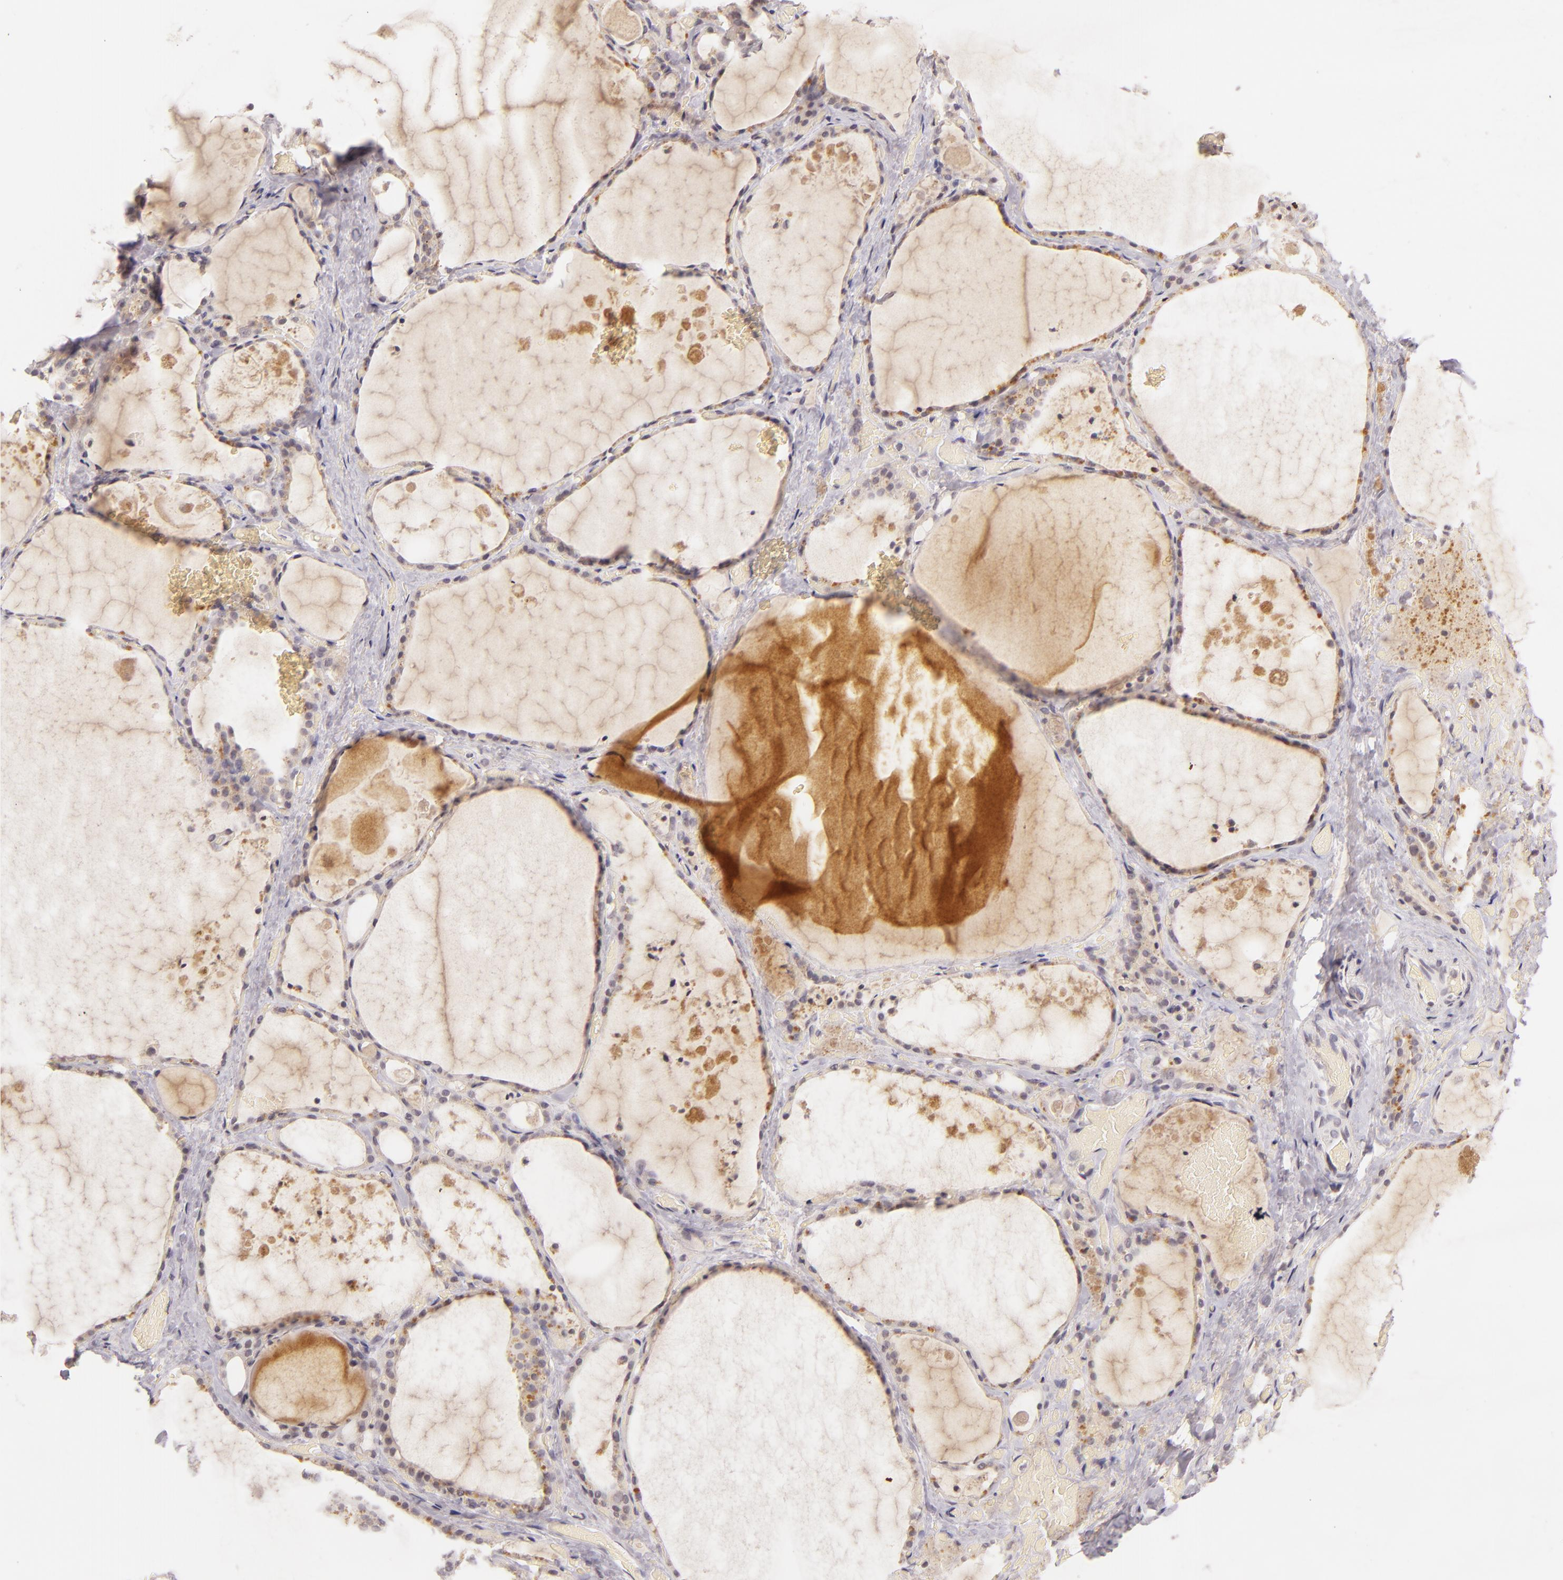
{"staining": {"intensity": "weak", "quantity": ">75%", "location": "cytoplasmic/membranous"}, "tissue": "thyroid gland", "cell_type": "Glandular cells", "image_type": "normal", "snomed": [{"axis": "morphology", "description": "Normal tissue, NOS"}, {"axis": "topography", "description": "Thyroid gland"}], "caption": "This photomicrograph shows IHC staining of benign thyroid gland, with low weak cytoplasmic/membranous staining in approximately >75% of glandular cells.", "gene": "CASP8", "patient": {"sex": "male", "age": 61}}